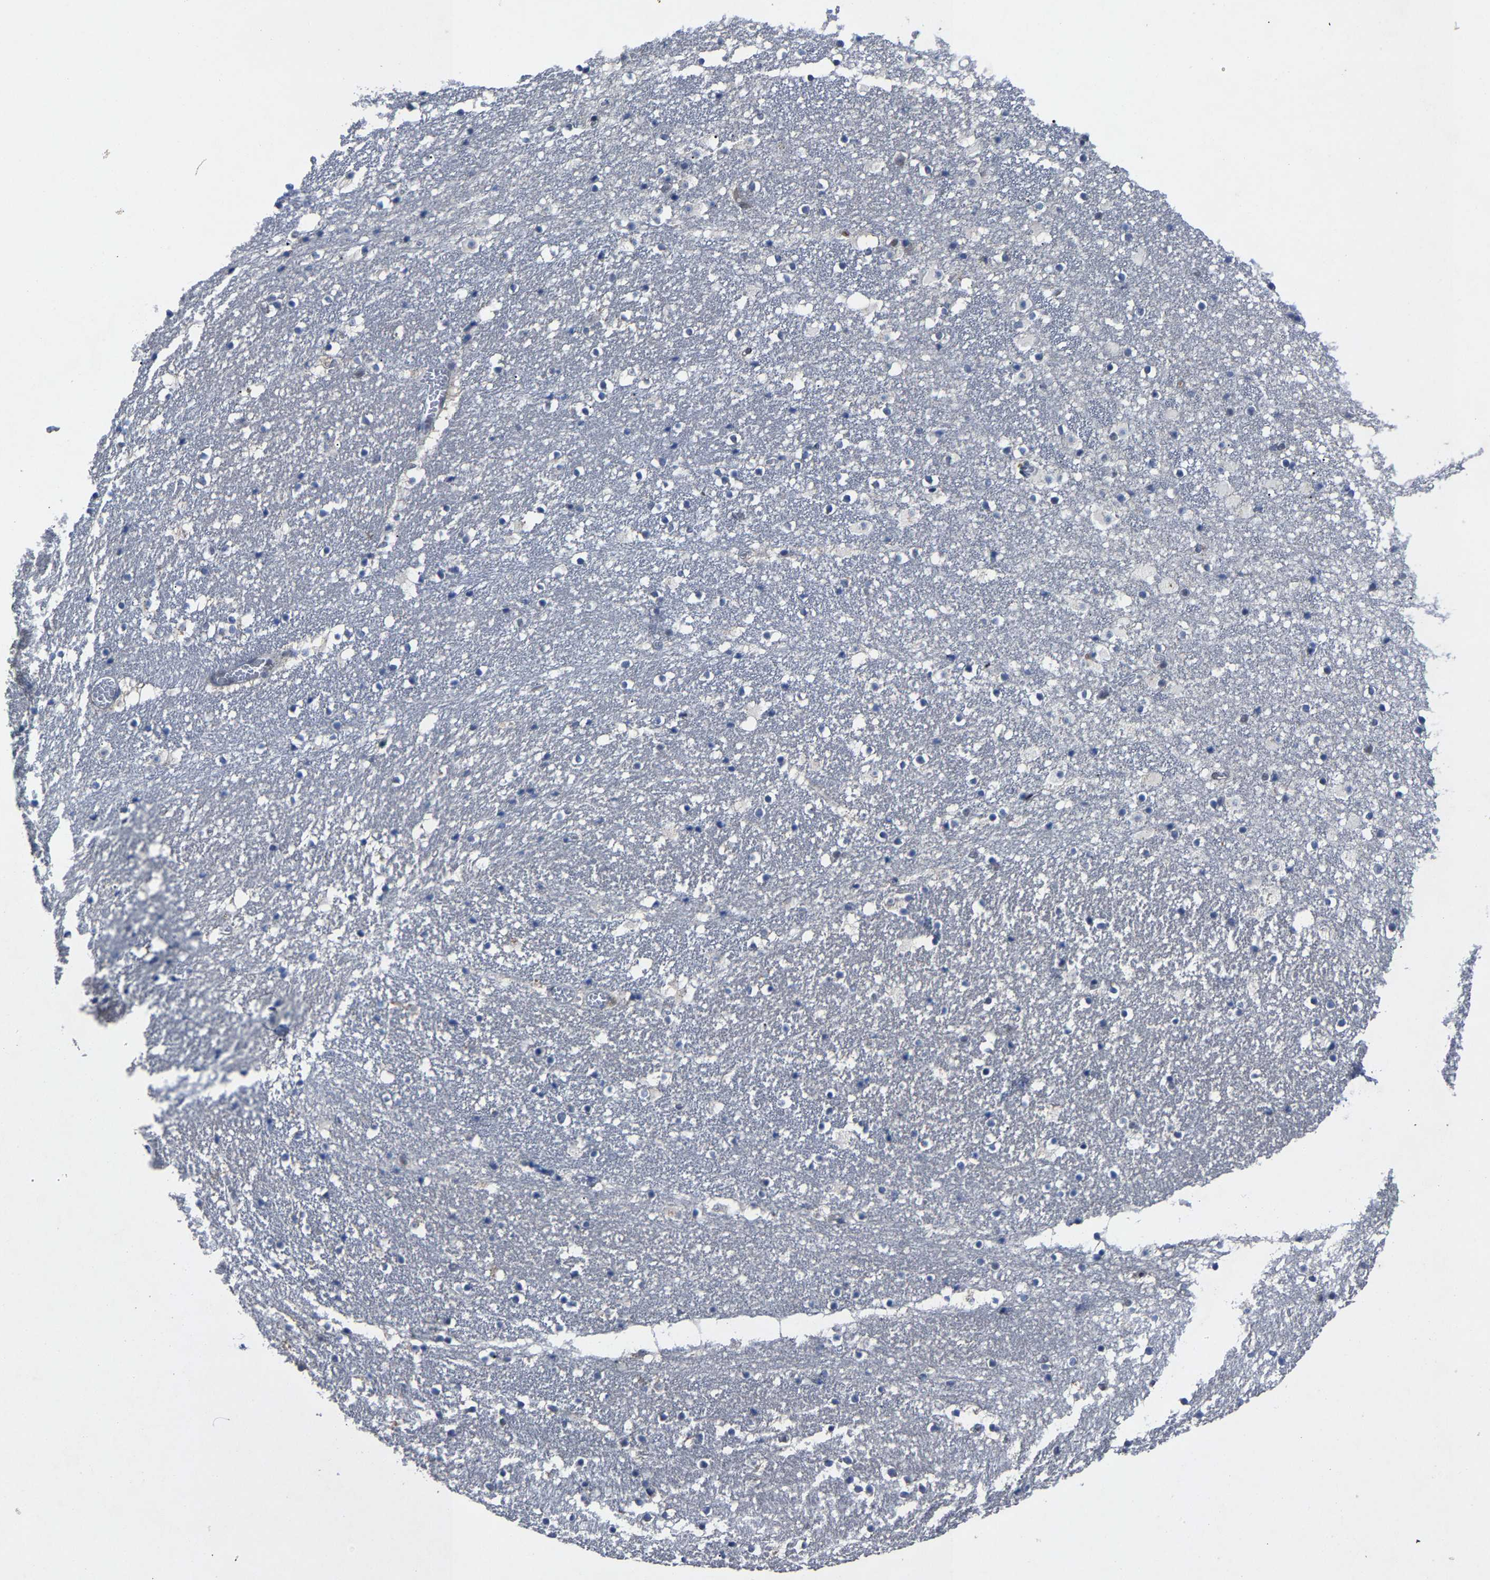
{"staining": {"intensity": "negative", "quantity": "none", "location": "none"}, "tissue": "caudate", "cell_type": "Glial cells", "image_type": "normal", "snomed": [{"axis": "morphology", "description": "Normal tissue, NOS"}, {"axis": "topography", "description": "Lateral ventricle wall"}], "caption": "The image reveals no significant staining in glial cells of caudate. (DAB immunohistochemistry (IHC) visualized using brightfield microscopy, high magnification).", "gene": "LSM8", "patient": {"sex": "male", "age": 45}}